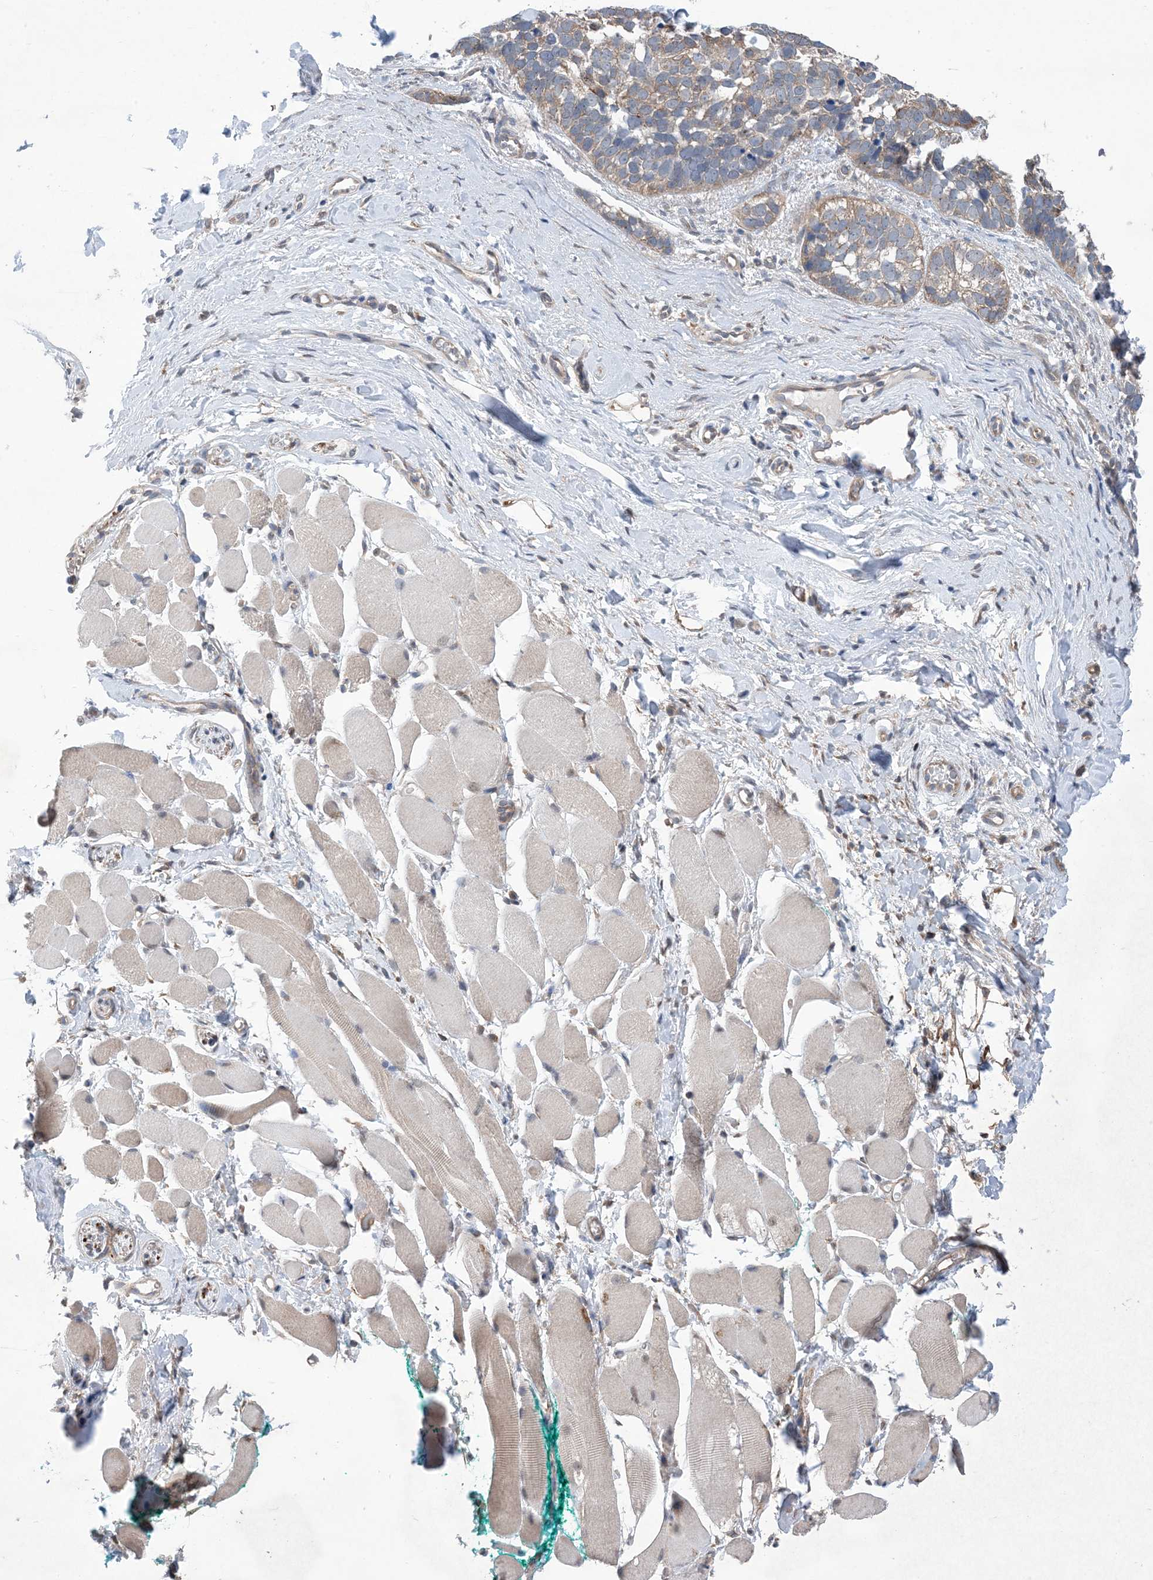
{"staining": {"intensity": "weak", "quantity": ">75%", "location": "cytoplasmic/membranous"}, "tissue": "skin cancer", "cell_type": "Tumor cells", "image_type": "cancer", "snomed": [{"axis": "morphology", "description": "Basal cell carcinoma"}, {"axis": "topography", "description": "Skin"}], "caption": "A brown stain labels weak cytoplasmic/membranous positivity of a protein in skin cancer tumor cells.", "gene": "EHBP1", "patient": {"sex": "male", "age": 62}}